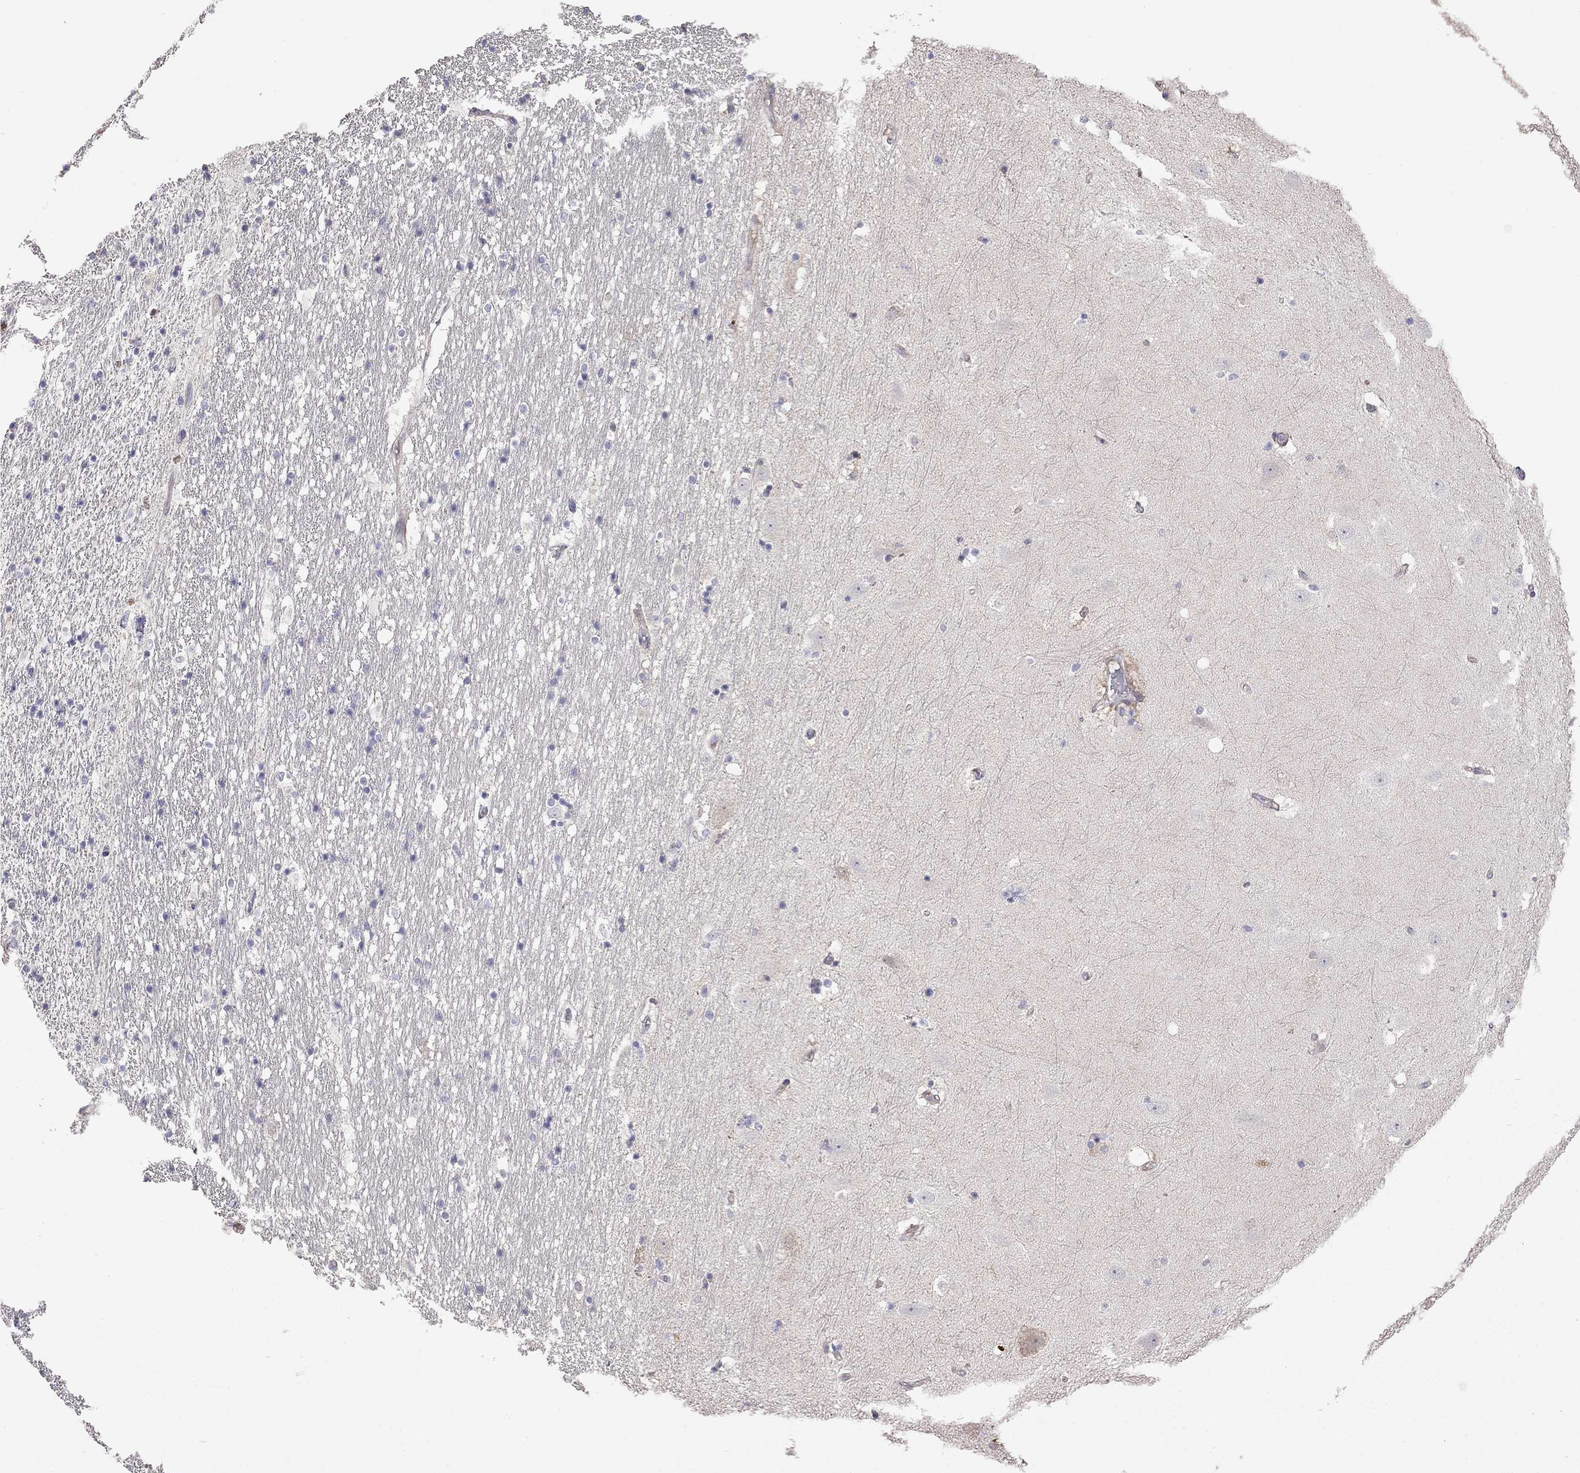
{"staining": {"intensity": "negative", "quantity": "none", "location": "none"}, "tissue": "hippocampus", "cell_type": "Glial cells", "image_type": "normal", "snomed": [{"axis": "morphology", "description": "Normal tissue, NOS"}, {"axis": "topography", "description": "Hippocampus"}], "caption": "A histopathology image of human hippocampus is negative for staining in glial cells. The staining is performed using DAB (3,3'-diaminobenzidine) brown chromogen with nuclei counter-stained in using hematoxylin.", "gene": "FEZ1", "patient": {"sex": "male", "age": 49}}